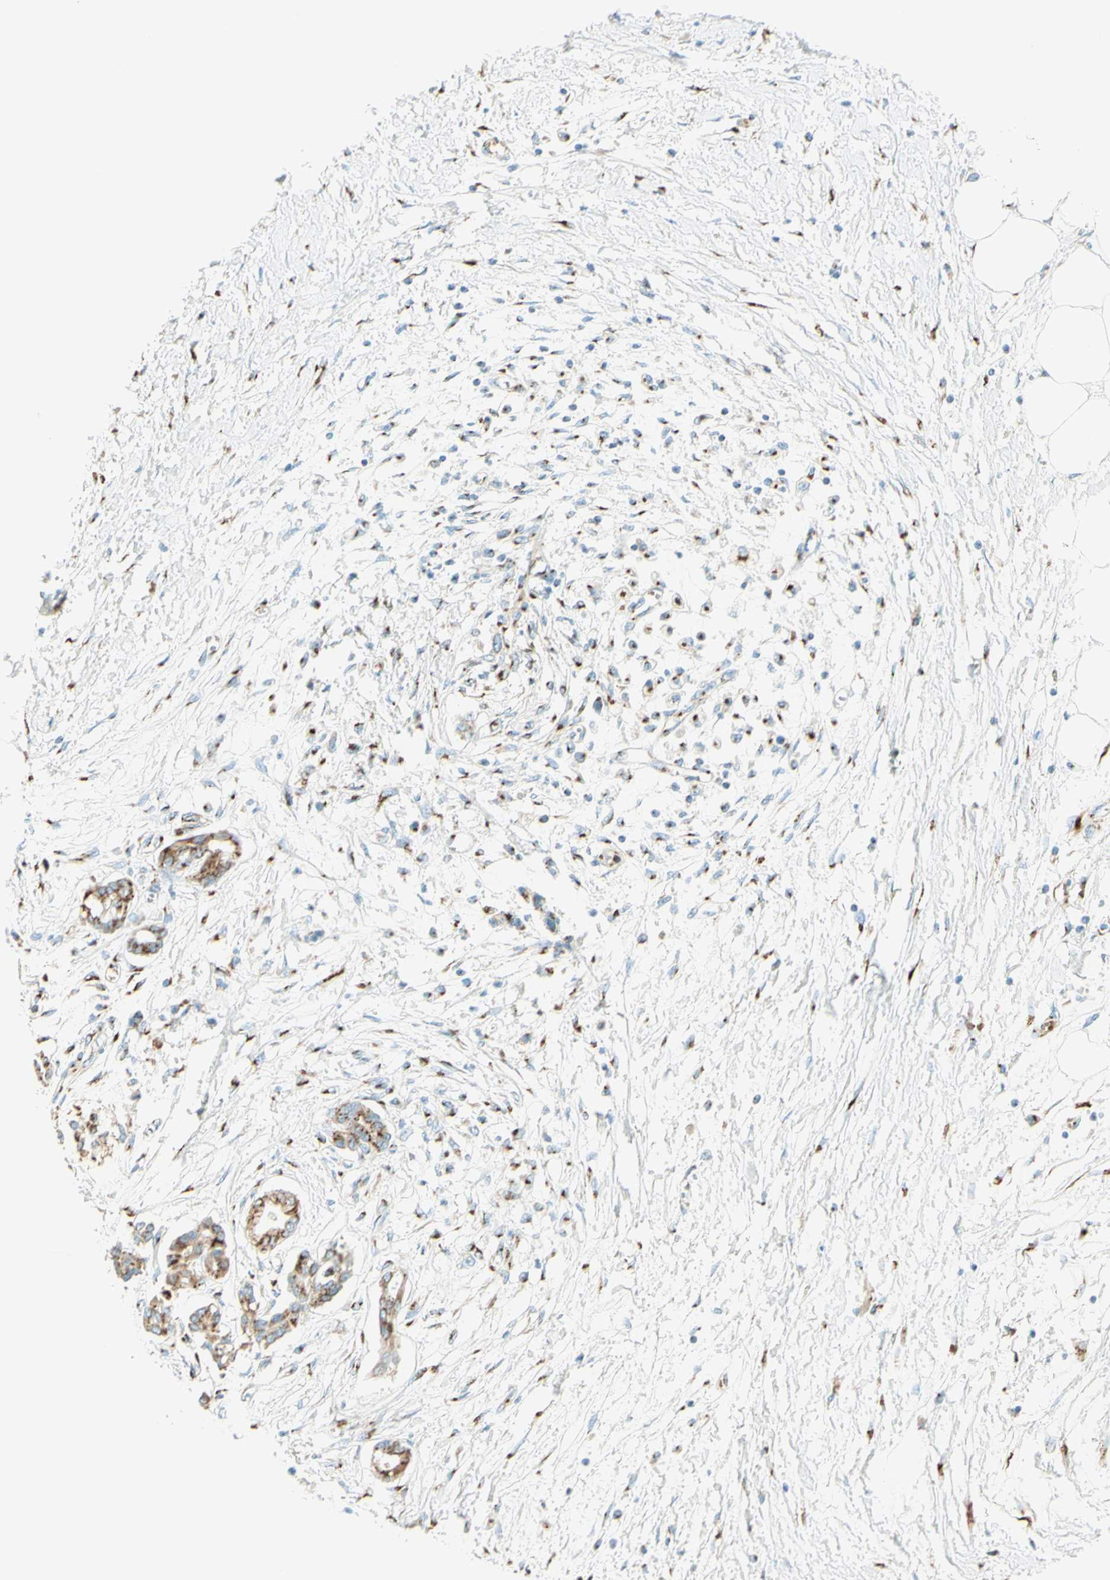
{"staining": {"intensity": "strong", "quantity": ">75%", "location": "cytoplasmic/membranous"}, "tissue": "pancreatic cancer", "cell_type": "Tumor cells", "image_type": "cancer", "snomed": [{"axis": "morphology", "description": "Adenocarcinoma, NOS"}, {"axis": "topography", "description": "Pancreas"}], "caption": "This histopathology image exhibits pancreatic cancer stained with immunohistochemistry to label a protein in brown. The cytoplasmic/membranous of tumor cells show strong positivity for the protein. Nuclei are counter-stained blue.", "gene": "GOLGB1", "patient": {"sex": "male", "age": 56}}